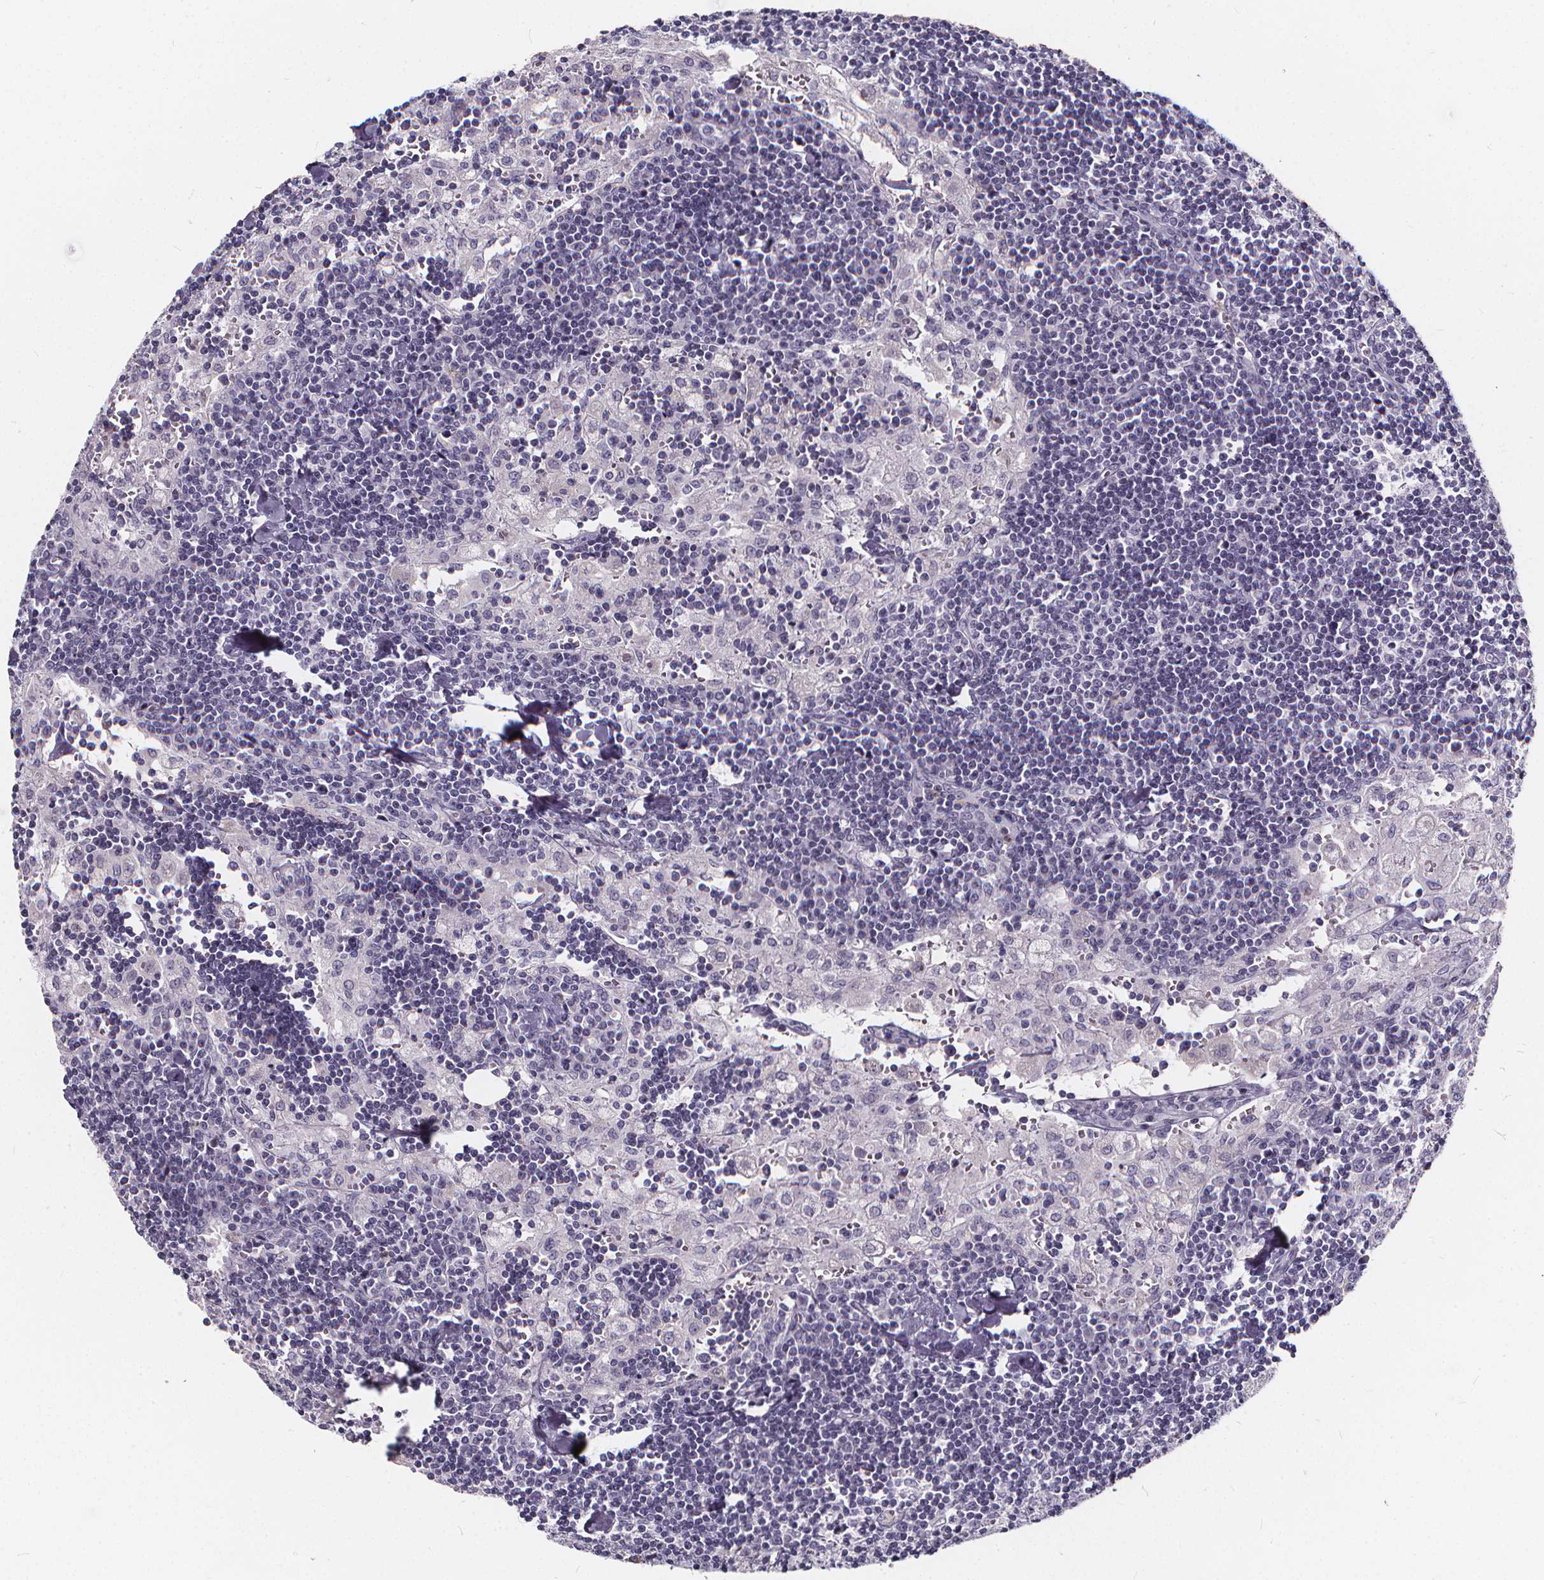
{"staining": {"intensity": "negative", "quantity": "none", "location": "none"}, "tissue": "lymph node", "cell_type": "Germinal center cells", "image_type": "normal", "snomed": [{"axis": "morphology", "description": "Normal tissue, NOS"}, {"axis": "topography", "description": "Lymph node"}], "caption": "This micrograph is of benign lymph node stained with immunohistochemistry to label a protein in brown with the nuclei are counter-stained blue. There is no positivity in germinal center cells.", "gene": "SPEF2", "patient": {"sex": "male", "age": 55}}